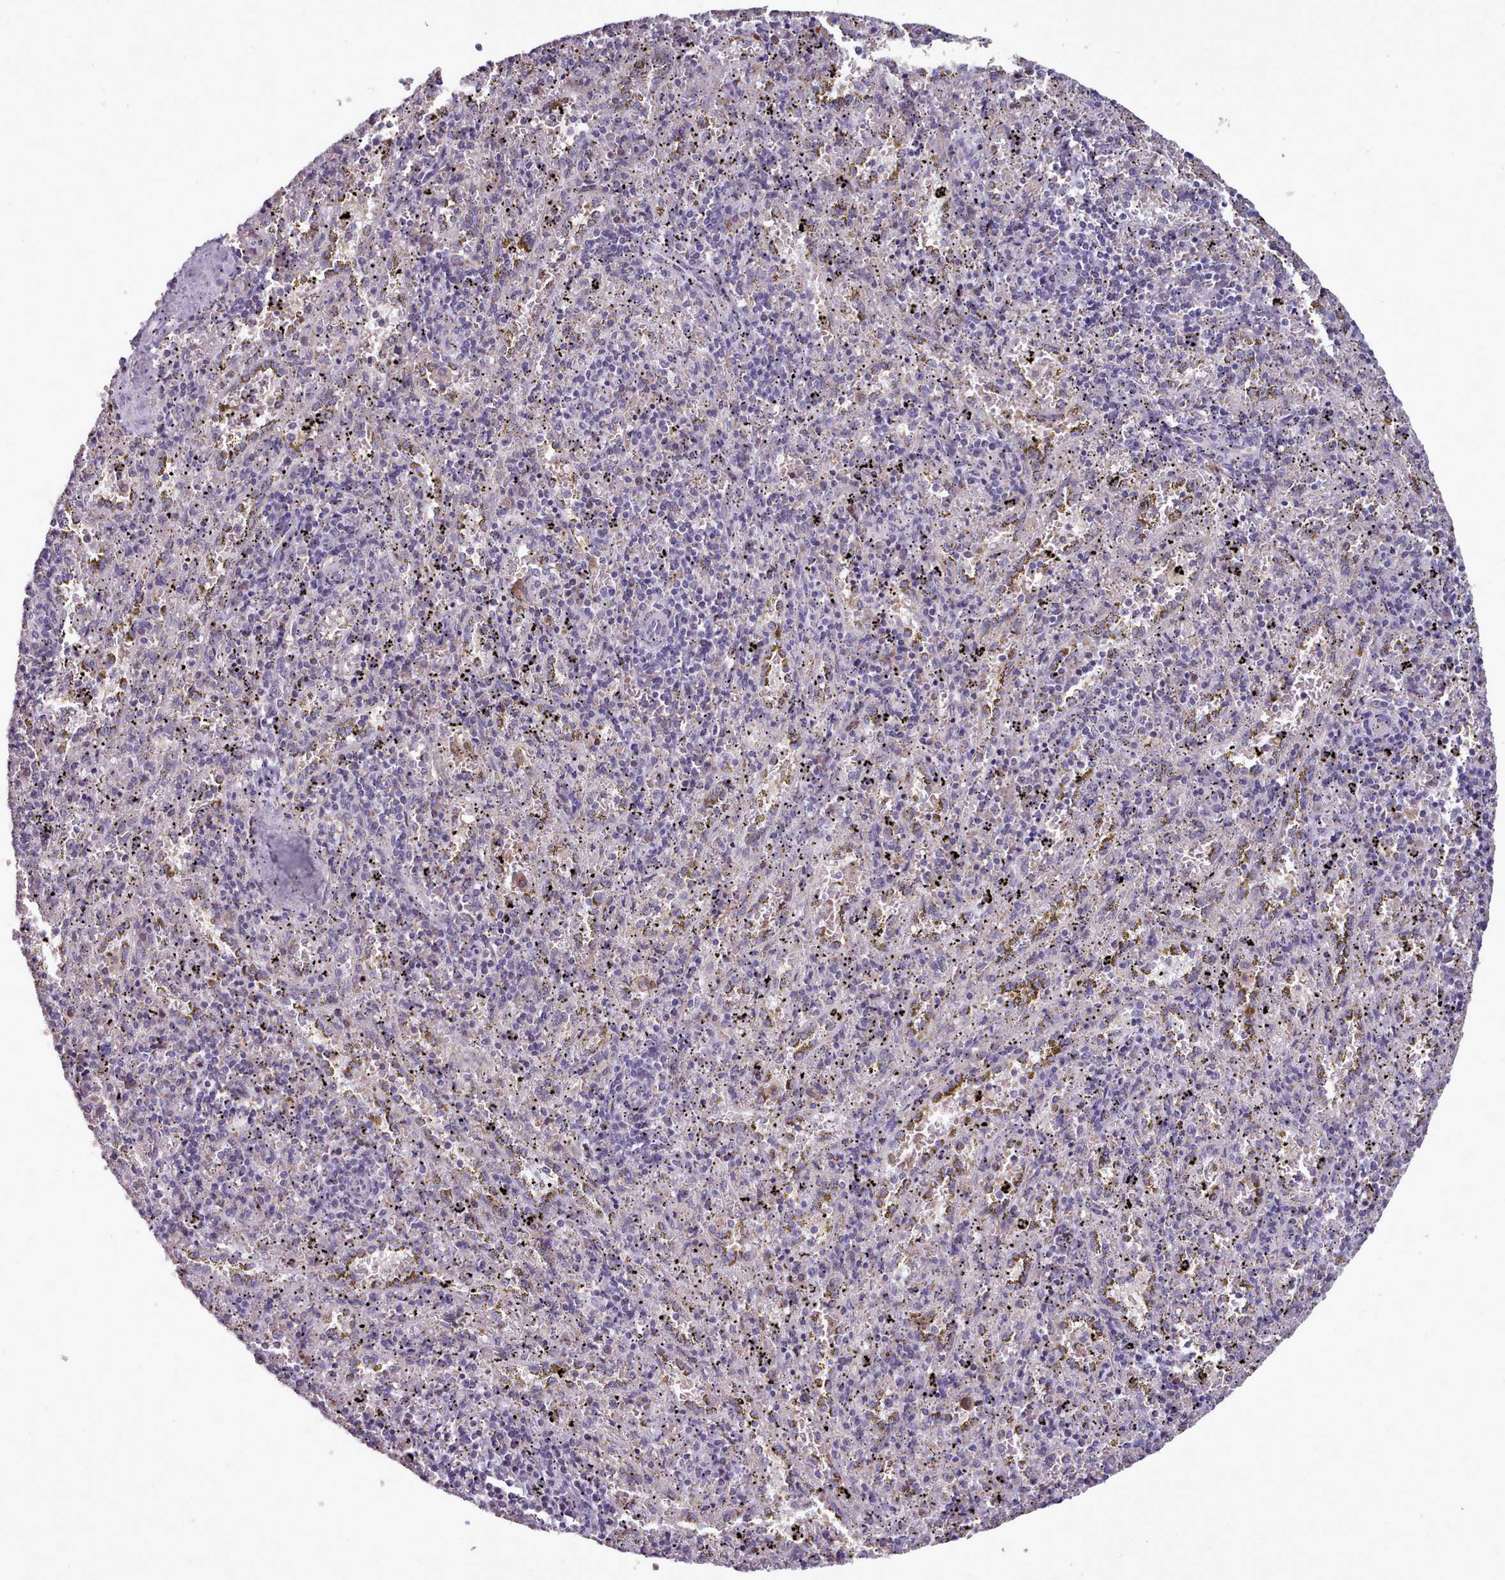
{"staining": {"intensity": "moderate", "quantity": "<25%", "location": "cytoplasmic/membranous"}, "tissue": "spleen", "cell_type": "Cells in red pulp", "image_type": "normal", "snomed": [{"axis": "morphology", "description": "Normal tissue, NOS"}, {"axis": "topography", "description": "Spleen"}], "caption": "A brown stain labels moderate cytoplasmic/membranous expression of a protein in cells in red pulp of benign human spleen. Nuclei are stained in blue.", "gene": "KCTD16", "patient": {"sex": "male", "age": 11}}